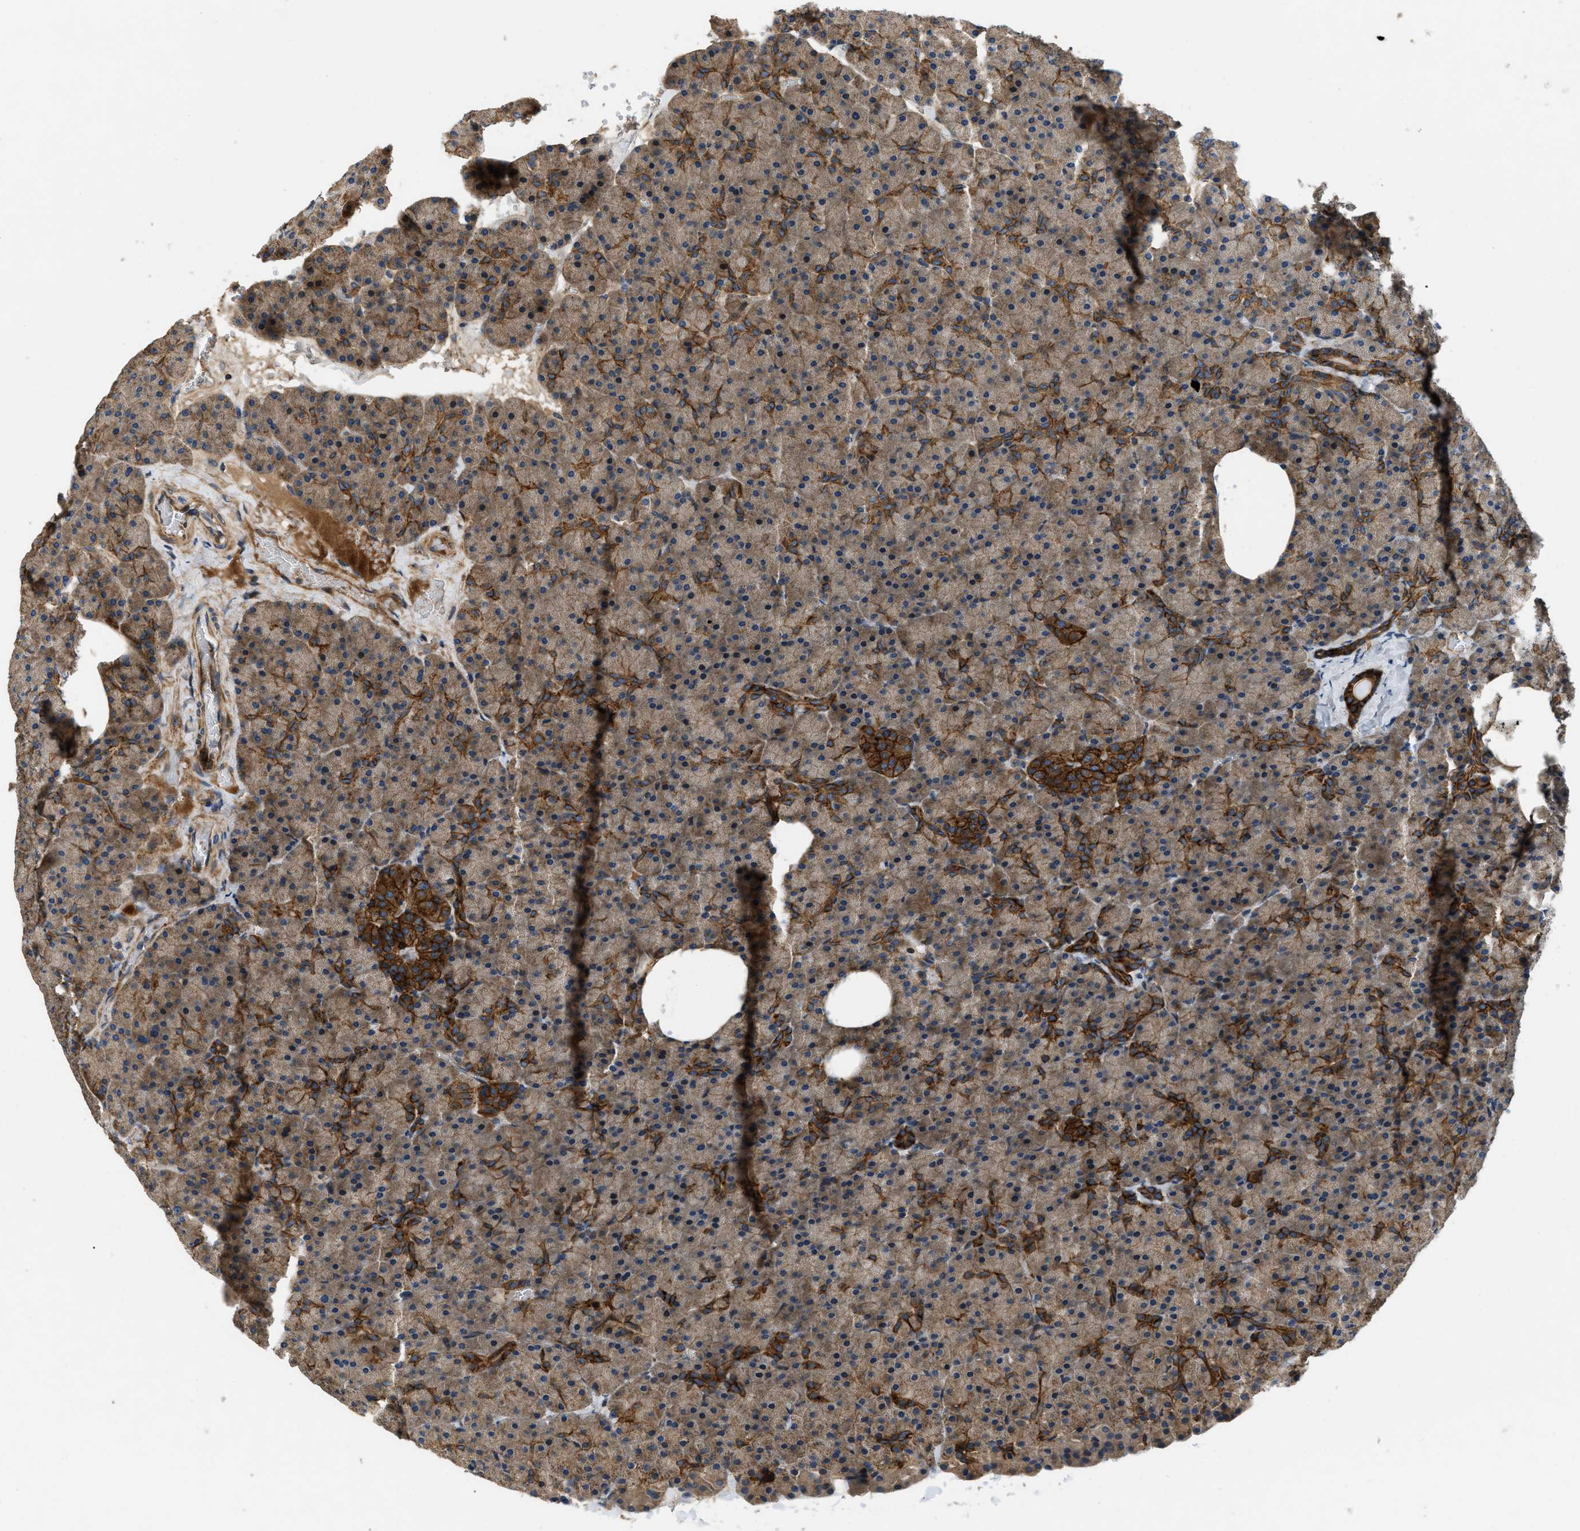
{"staining": {"intensity": "moderate", "quantity": ">75%", "location": "cytoplasmic/membranous"}, "tissue": "pancreas", "cell_type": "Exocrine glandular cells", "image_type": "normal", "snomed": [{"axis": "morphology", "description": "Normal tissue, NOS"}, {"axis": "topography", "description": "Pancreas"}], "caption": "A brown stain shows moderate cytoplasmic/membranous positivity of a protein in exocrine glandular cells of normal pancreas.", "gene": "CNNM3", "patient": {"sex": "female", "age": 35}}